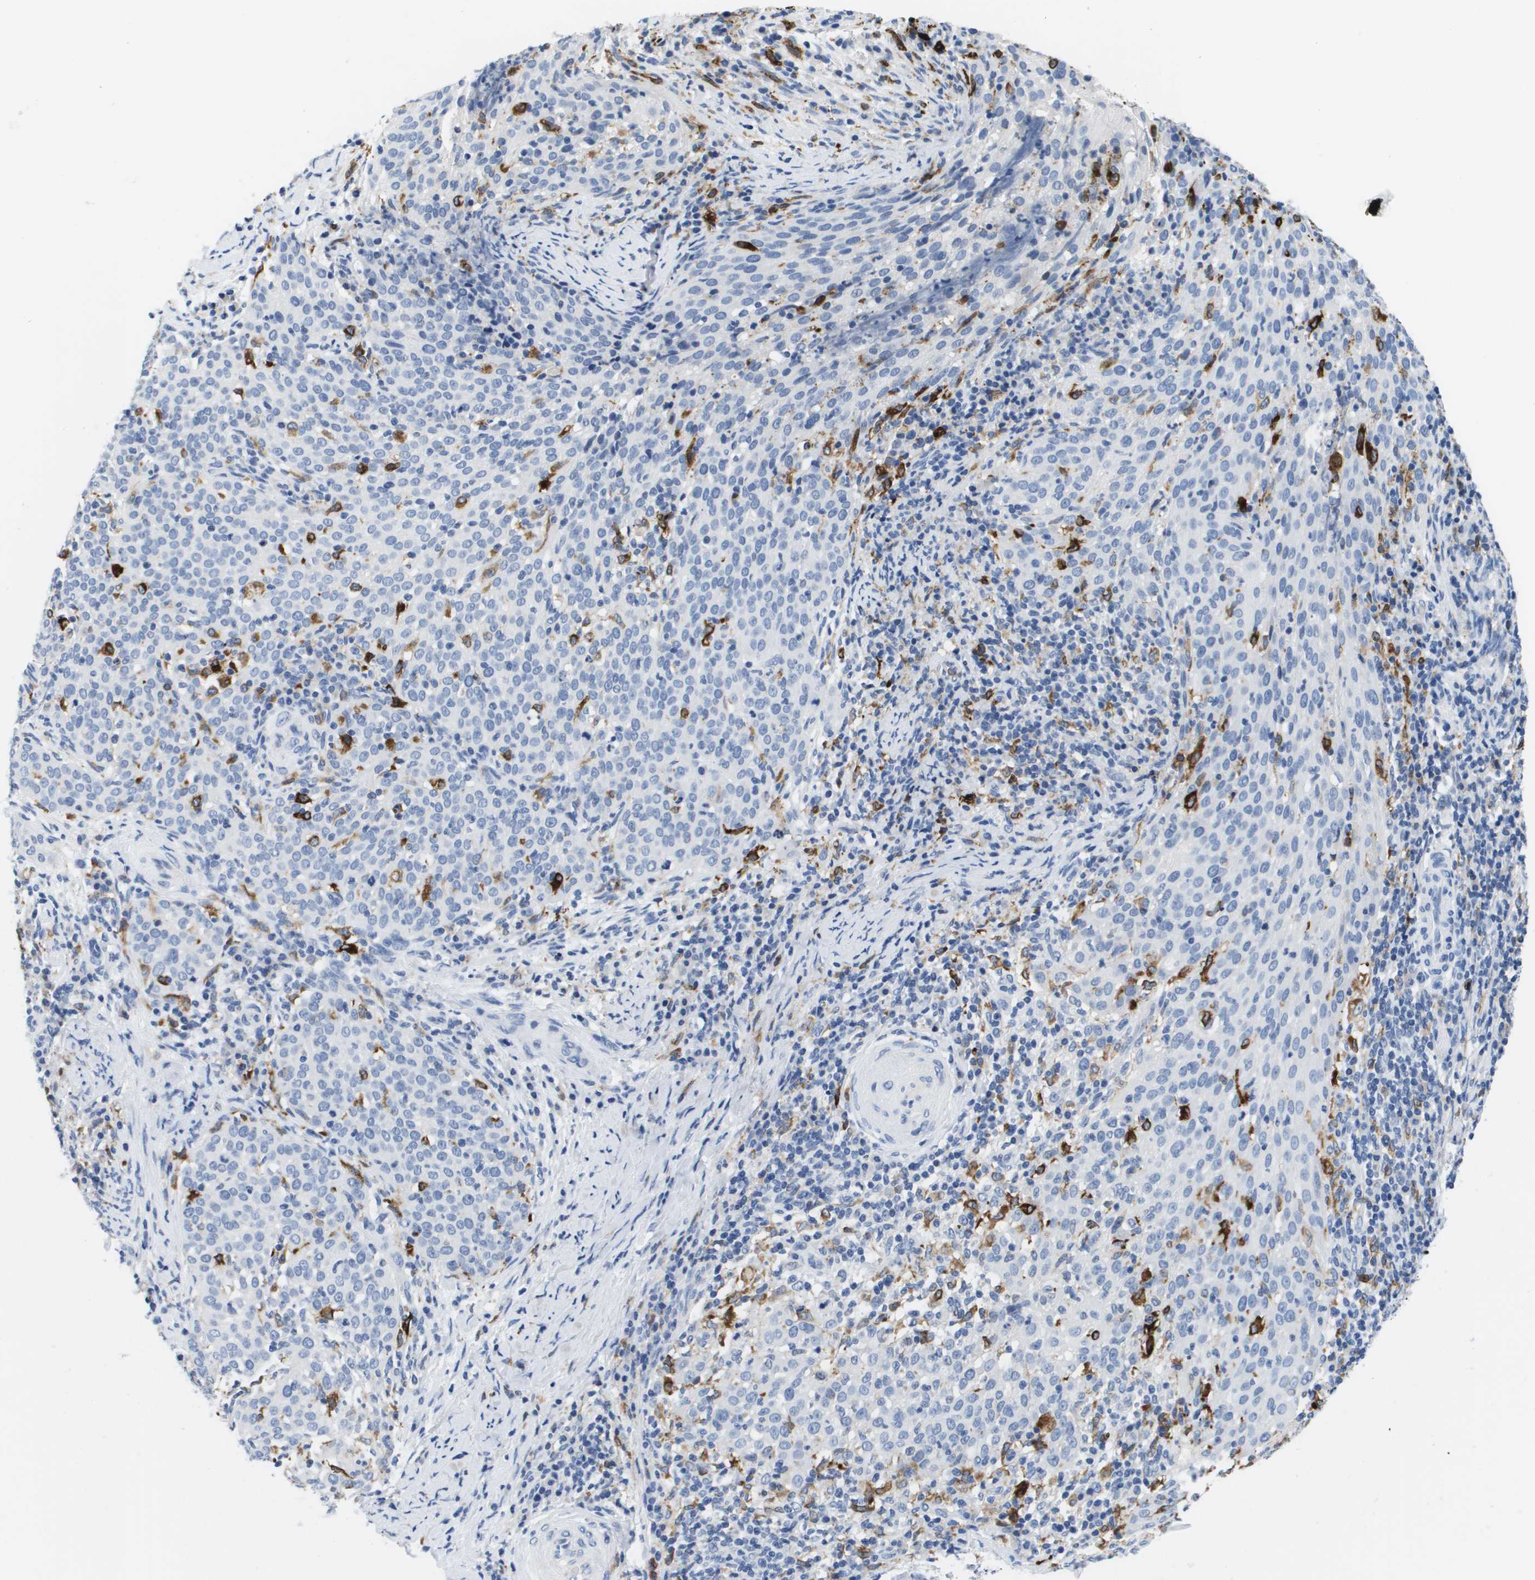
{"staining": {"intensity": "negative", "quantity": "none", "location": "none"}, "tissue": "cervical cancer", "cell_type": "Tumor cells", "image_type": "cancer", "snomed": [{"axis": "morphology", "description": "Squamous cell carcinoma, NOS"}, {"axis": "topography", "description": "Cervix"}], "caption": "DAB immunohistochemical staining of human squamous cell carcinoma (cervical) exhibits no significant staining in tumor cells. The staining is performed using DAB brown chromogen with nuclei counter-stained in using hematoxylin.", "gene": "HMOX1", "patient": {"sex": "female", "age": 51}}